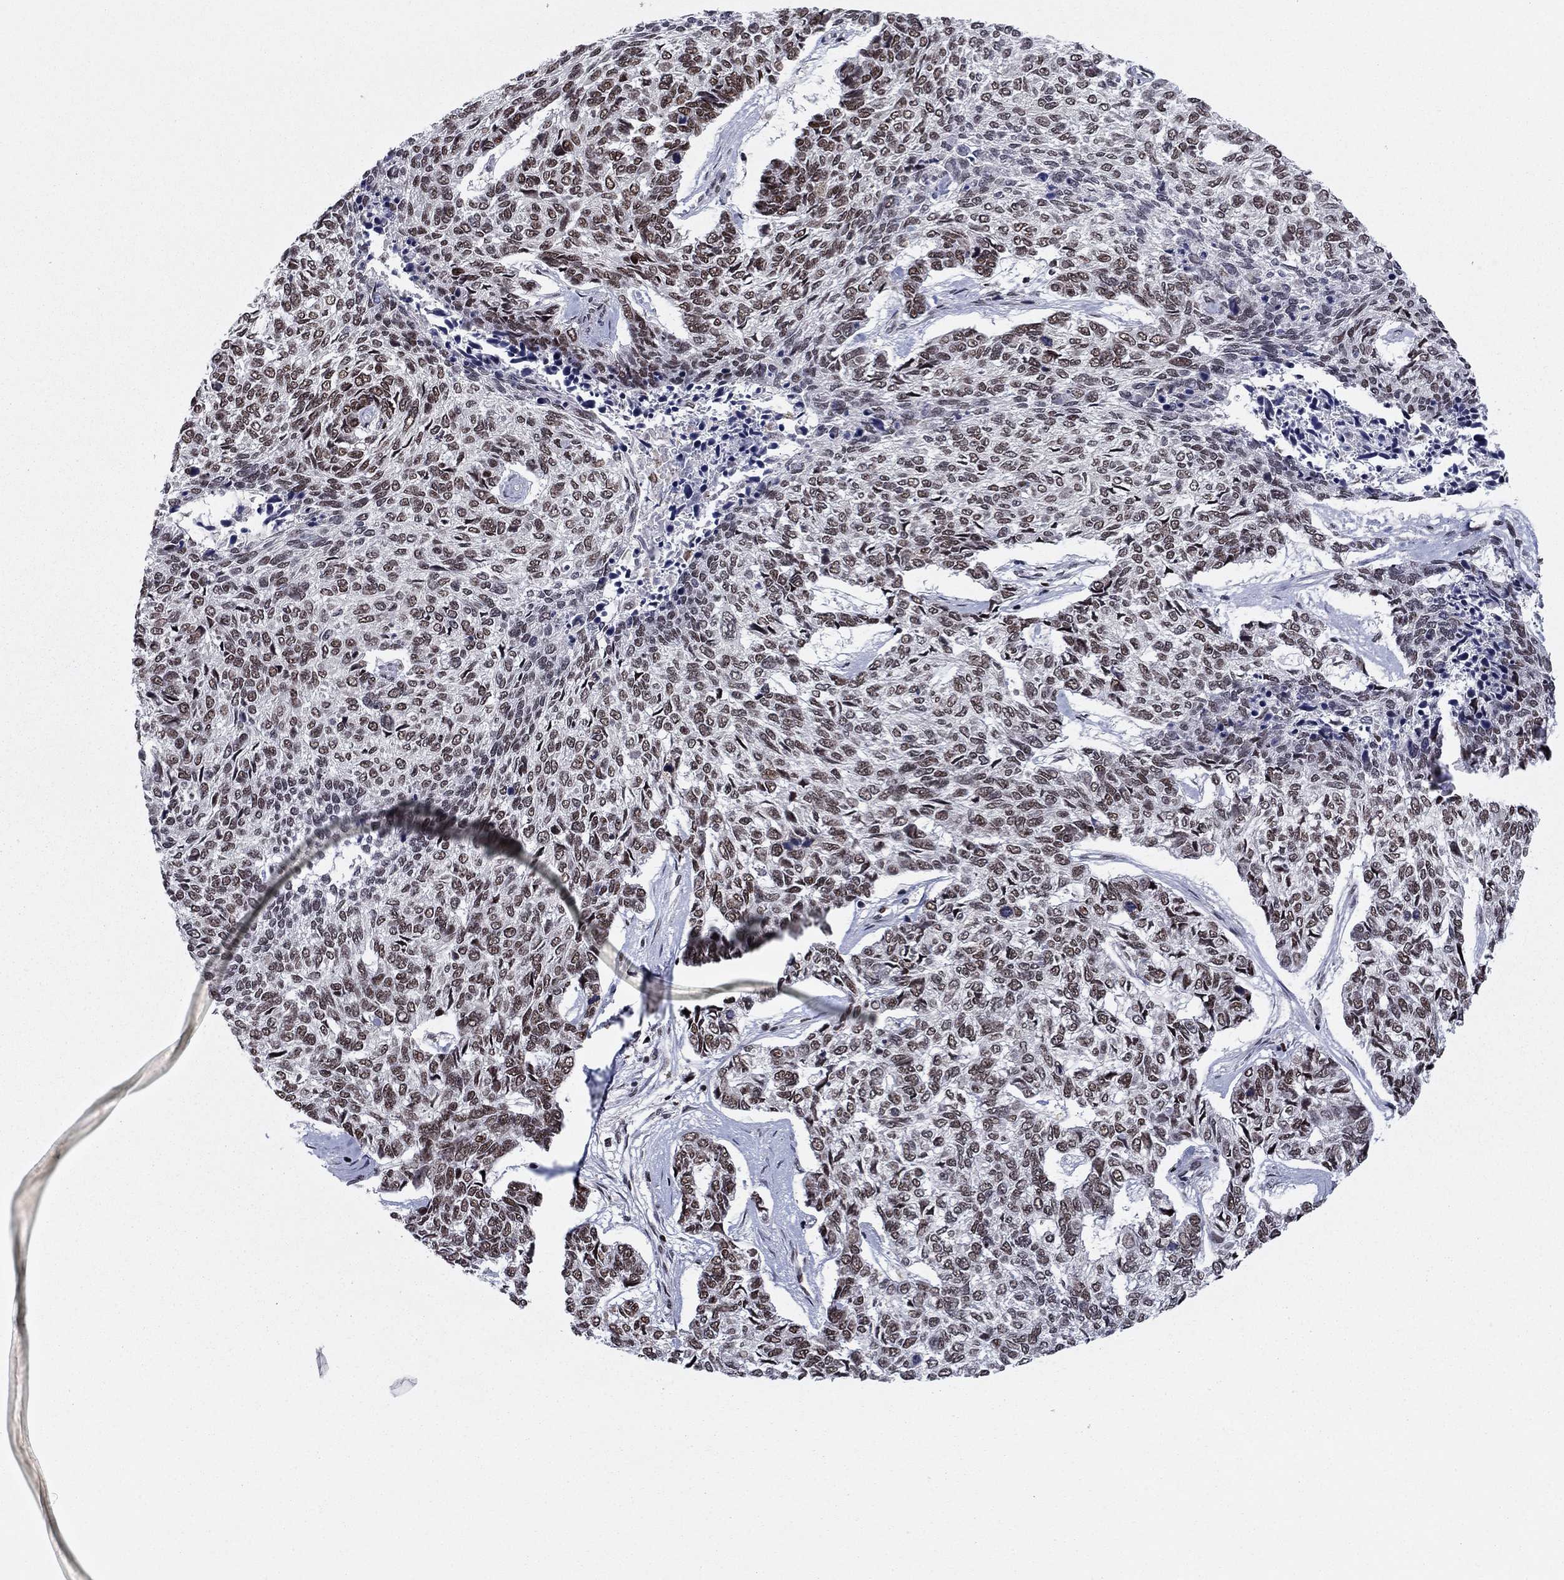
{"staining": {"intensity": "moderate", "quantity": "25%-75%", "location": "nuclear"}, "tissue": "skin cancer", "cell_type": "Tumor cells", "image_type": "cancer", "snomed": [{"axis": "morphology", "description": "Basal cell carcinoma"}, {"axis": "topography", "description": "Skin"}], "caption": "High-magnification brightfield microscopy of skin cancer stained with DAB (3,3'-diaminobenzidine) (brown) and counterstained with hematoxylin (blue). tumor cells exhibit moderate nuclear staining is seen in approximately25%-75% of cells. Nuclei are stained in blue.", "gene": "USP54", "patient": {"sex": "female", "age": 65}}